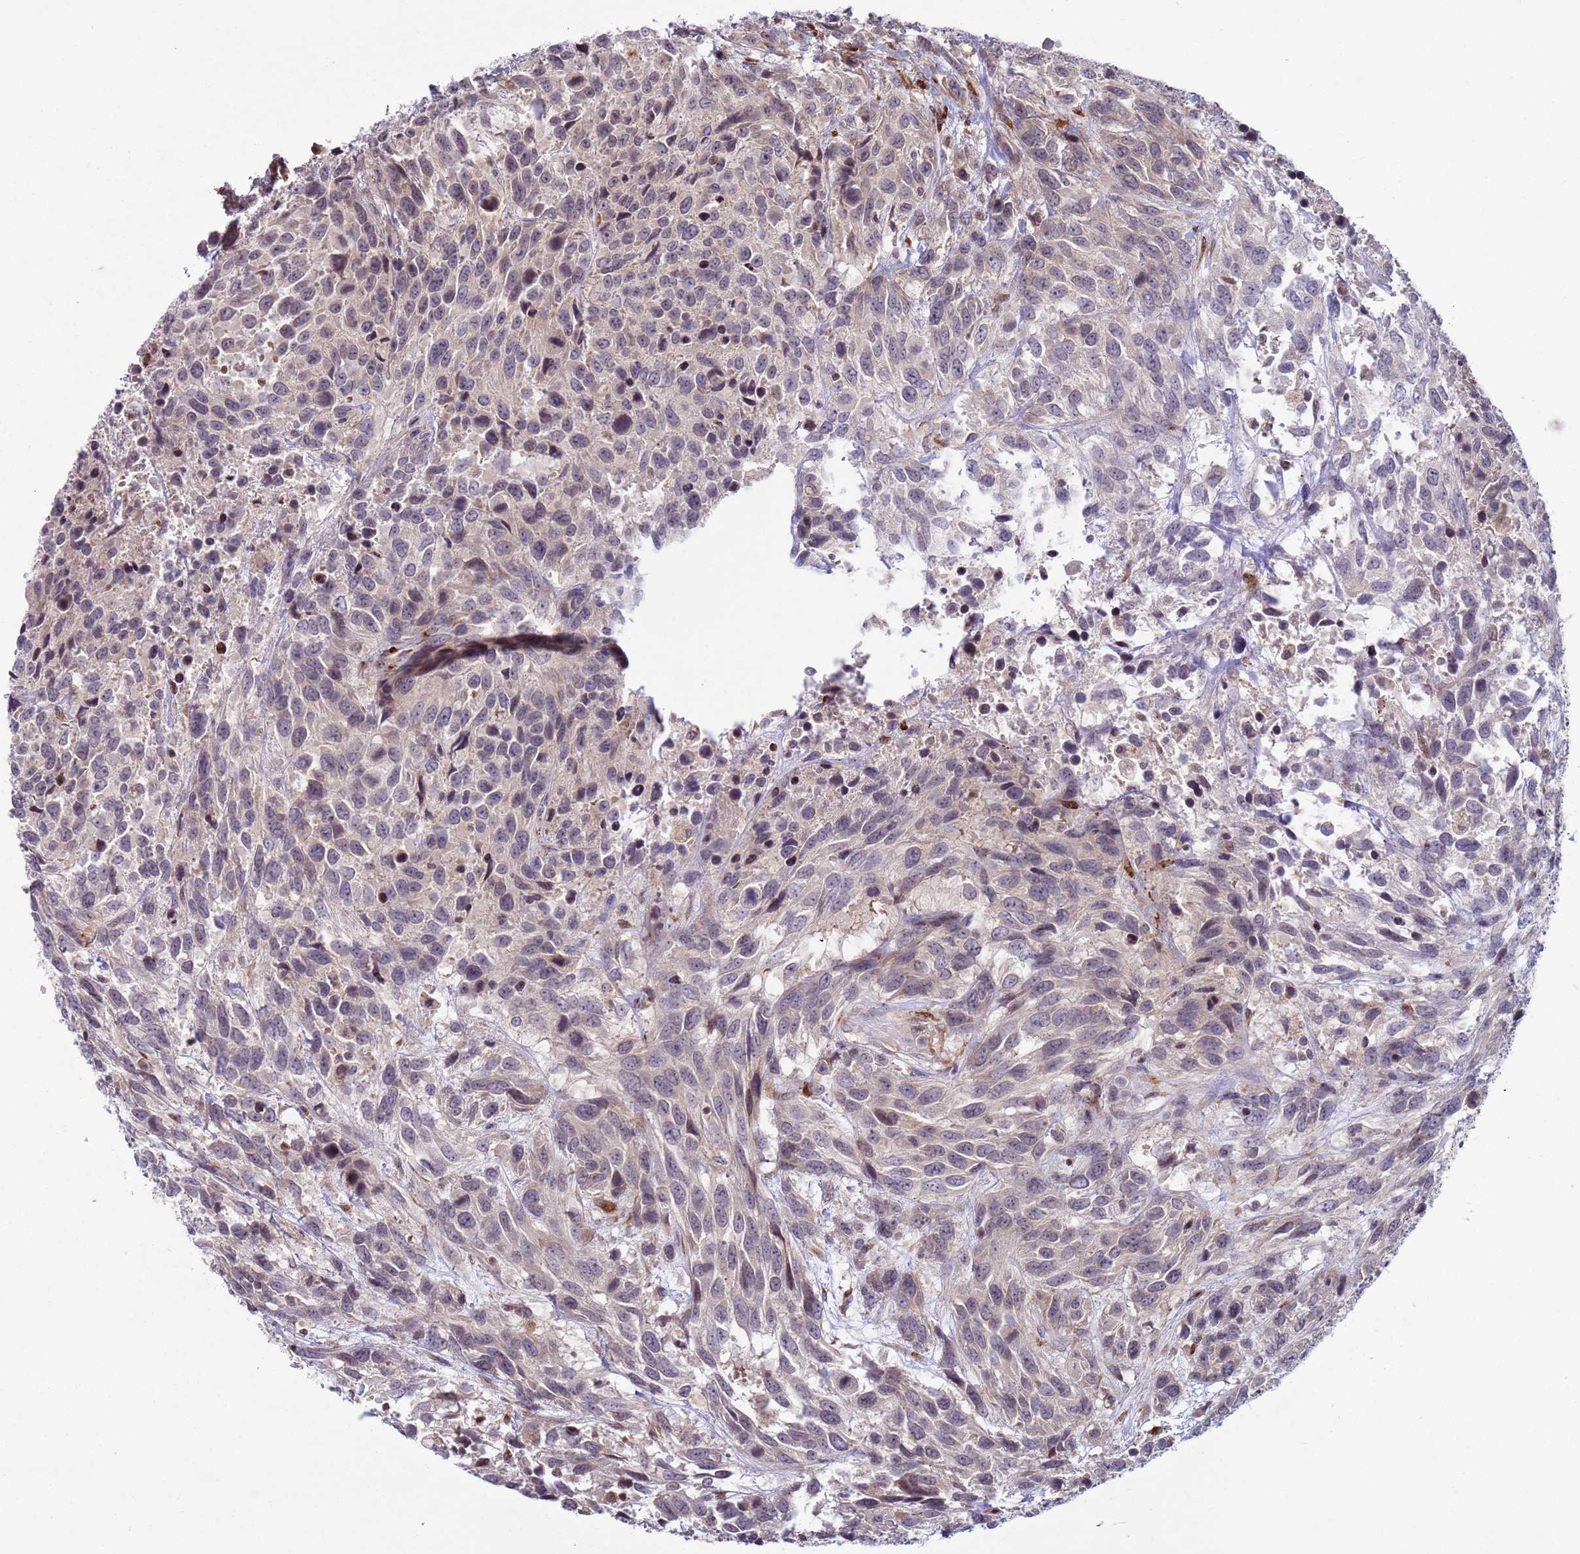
{"staining": {"intensity": "weak", "quantity": "<25%", "location": "cytoplasmic/membranous"}, "tissue": "urothelial cancer", "cell_type": "Tumor cells", "image_type": "cancer", "snomed": [{"axis": "morphology", "description": "Urothelial carcinoma, High grade"}, {"axis": "topography", "description": "Urinary bladder"}], "caption": "A high-resolution micrograph shows IHC staining of urothelial cancer, which shows no significant positivity in tumor cells.", "gene": "SNAPC4", "patient": {"sex": "female", "age": 70}}